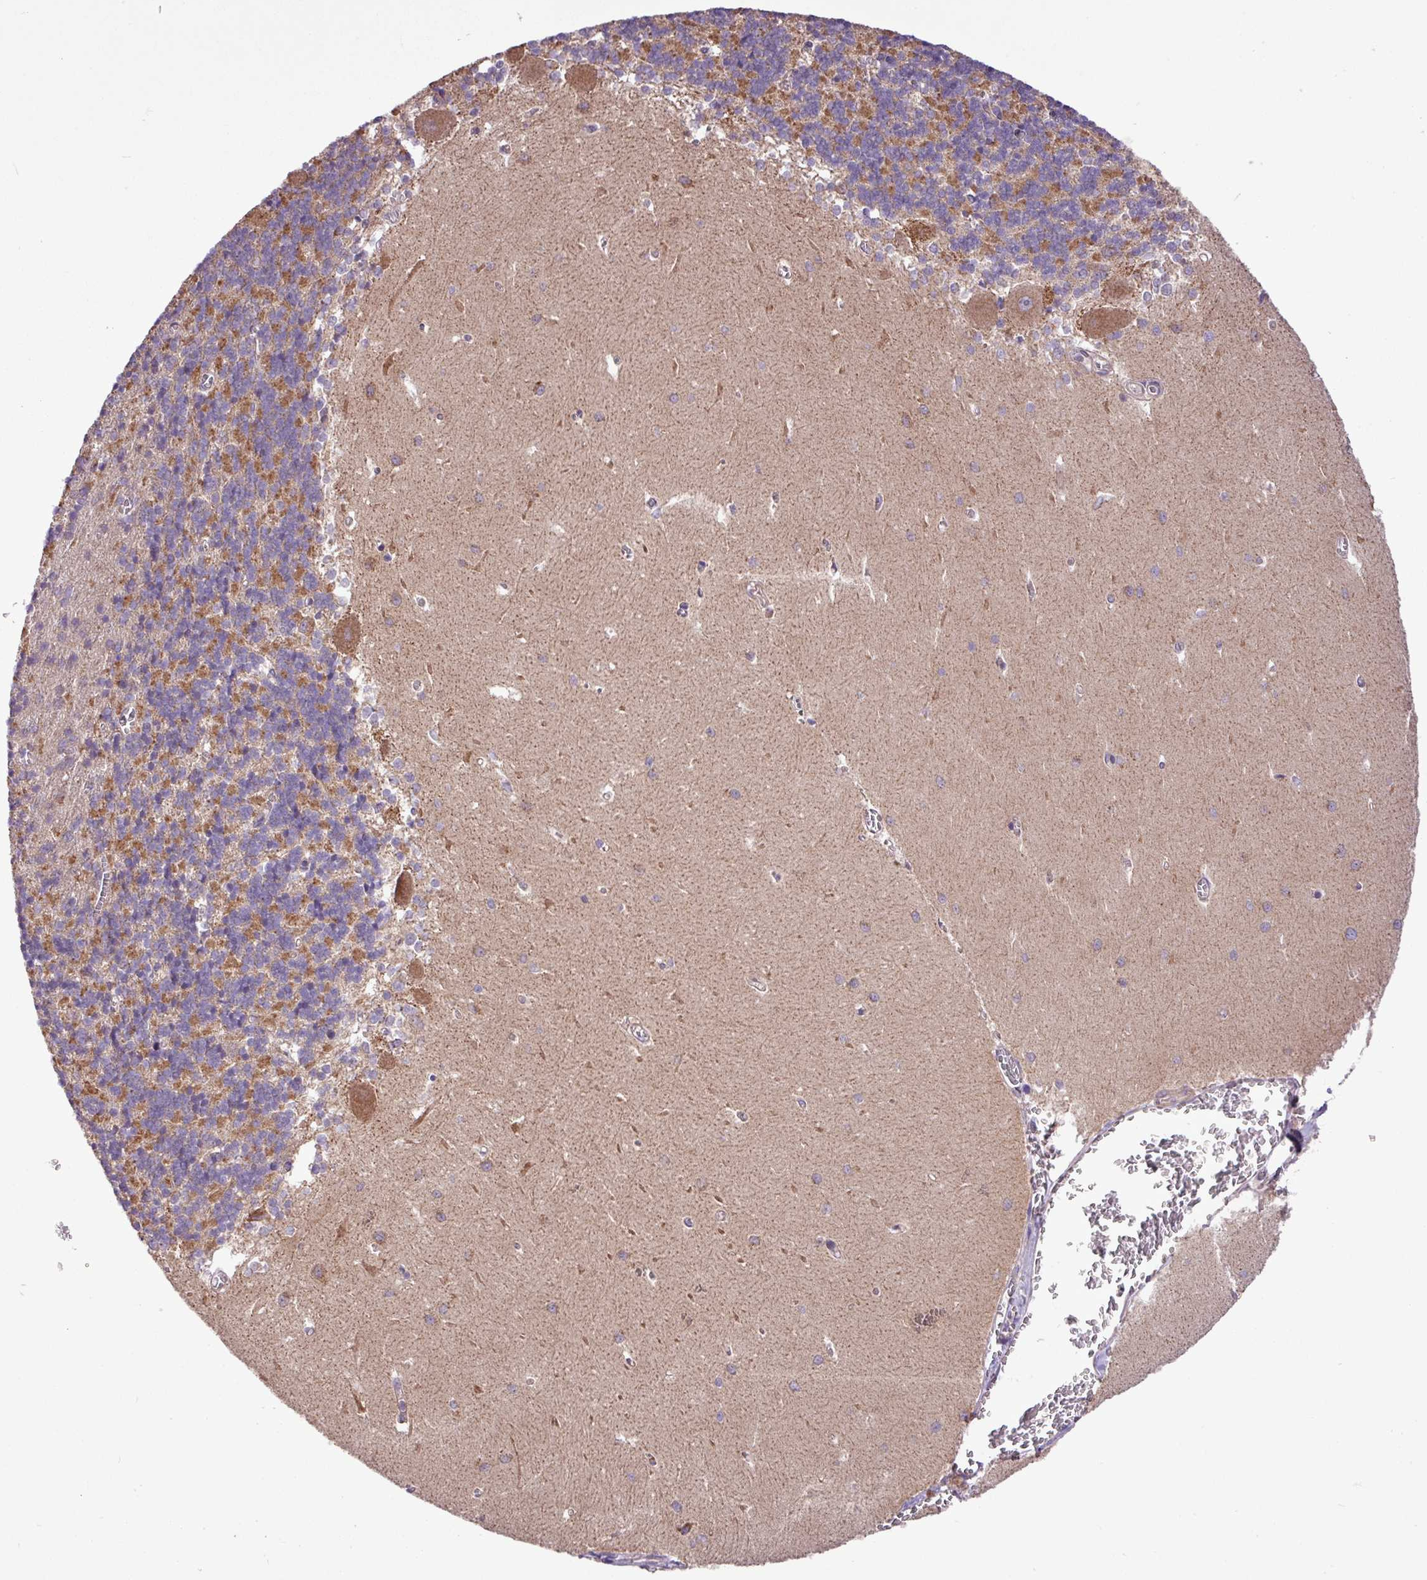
{"staining": {"intensity": "moderate", "quantity": "25%-75%", "location": "cytoplasmic/membranous"}, "tissue": "cerebellum", "cell_type": "Cells in granular layer", "image_type": "normal", "snomed": [{"axis": "morphology", "description": "Normal tissue, NOS"}, {"axis": "topography", "description": "Cerebellum"}], "caption": "Immunohistochemical staining of unremarkable human cerebellum shows 25%-75% levels of moderate cytoplasmic/membranous protein staining in approximately 25%-75% of cells in granular layer. (IHC, brightfield microscopy, high magnification).", "gene": "TIMM10B", "patient": {"sex": "male", "age": 37}}